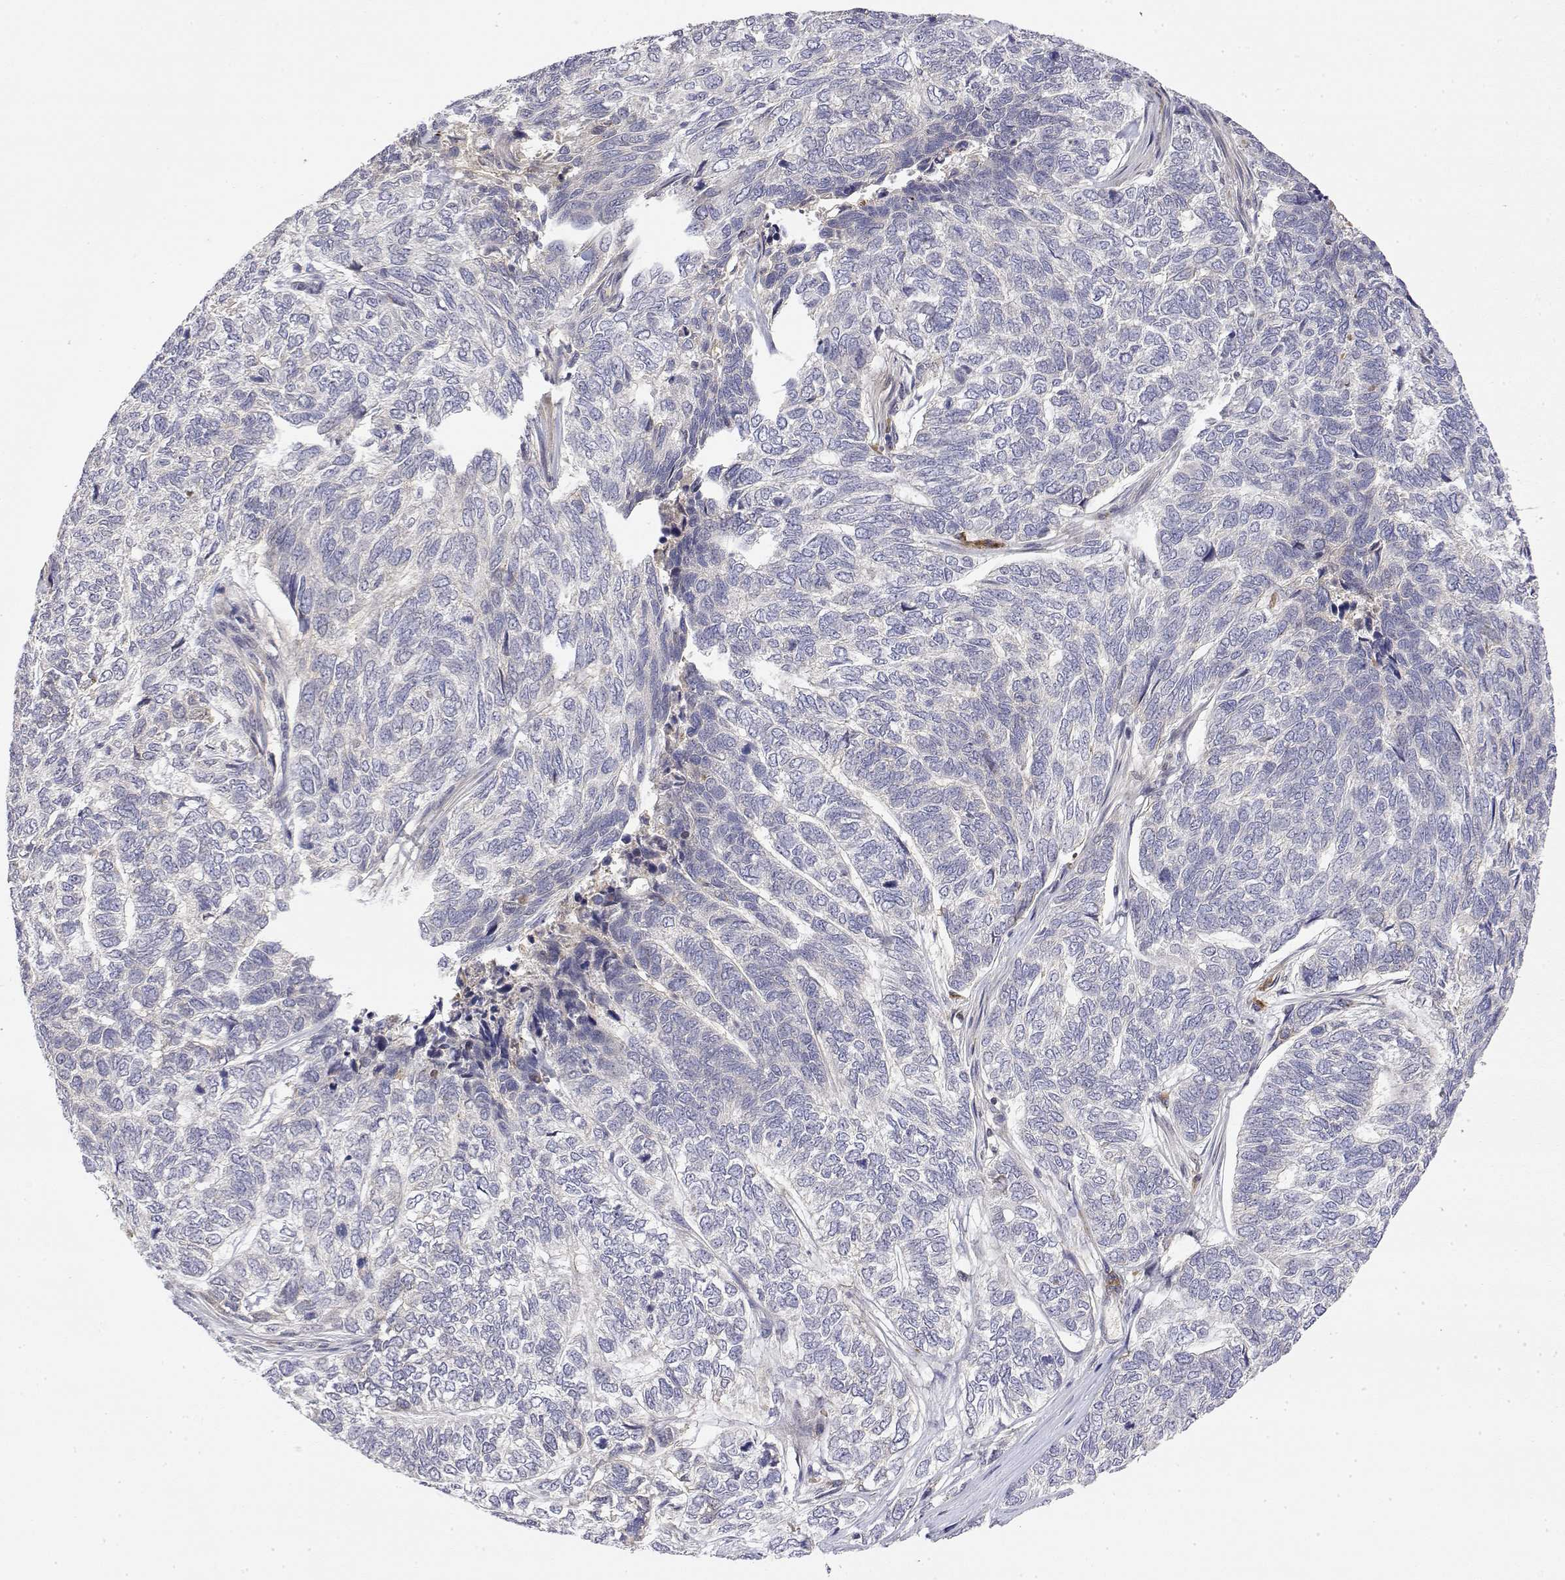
{"staining": {"intensity": "negative", "quantity": "none", "location": "none"}, "tissue": "skin cancer", "cell_type": "Tumor cells", "image_type": "cancer", "snomed": [{"axis": "morphology", "description": "Basal cell carcinoma"}, {"axis": "topography", "description": "Skin"}], "caption": "There is no significant positivity in tumor cells of basal cell carcinoma (skin). (DAB (3,3'-diaminobenzidine) immunohistochemistry (IHC) visualized using brightfield microscopy, high magnification).", "gene": "IGFBP4", "patient": {"sex": "female", "age": 65}}